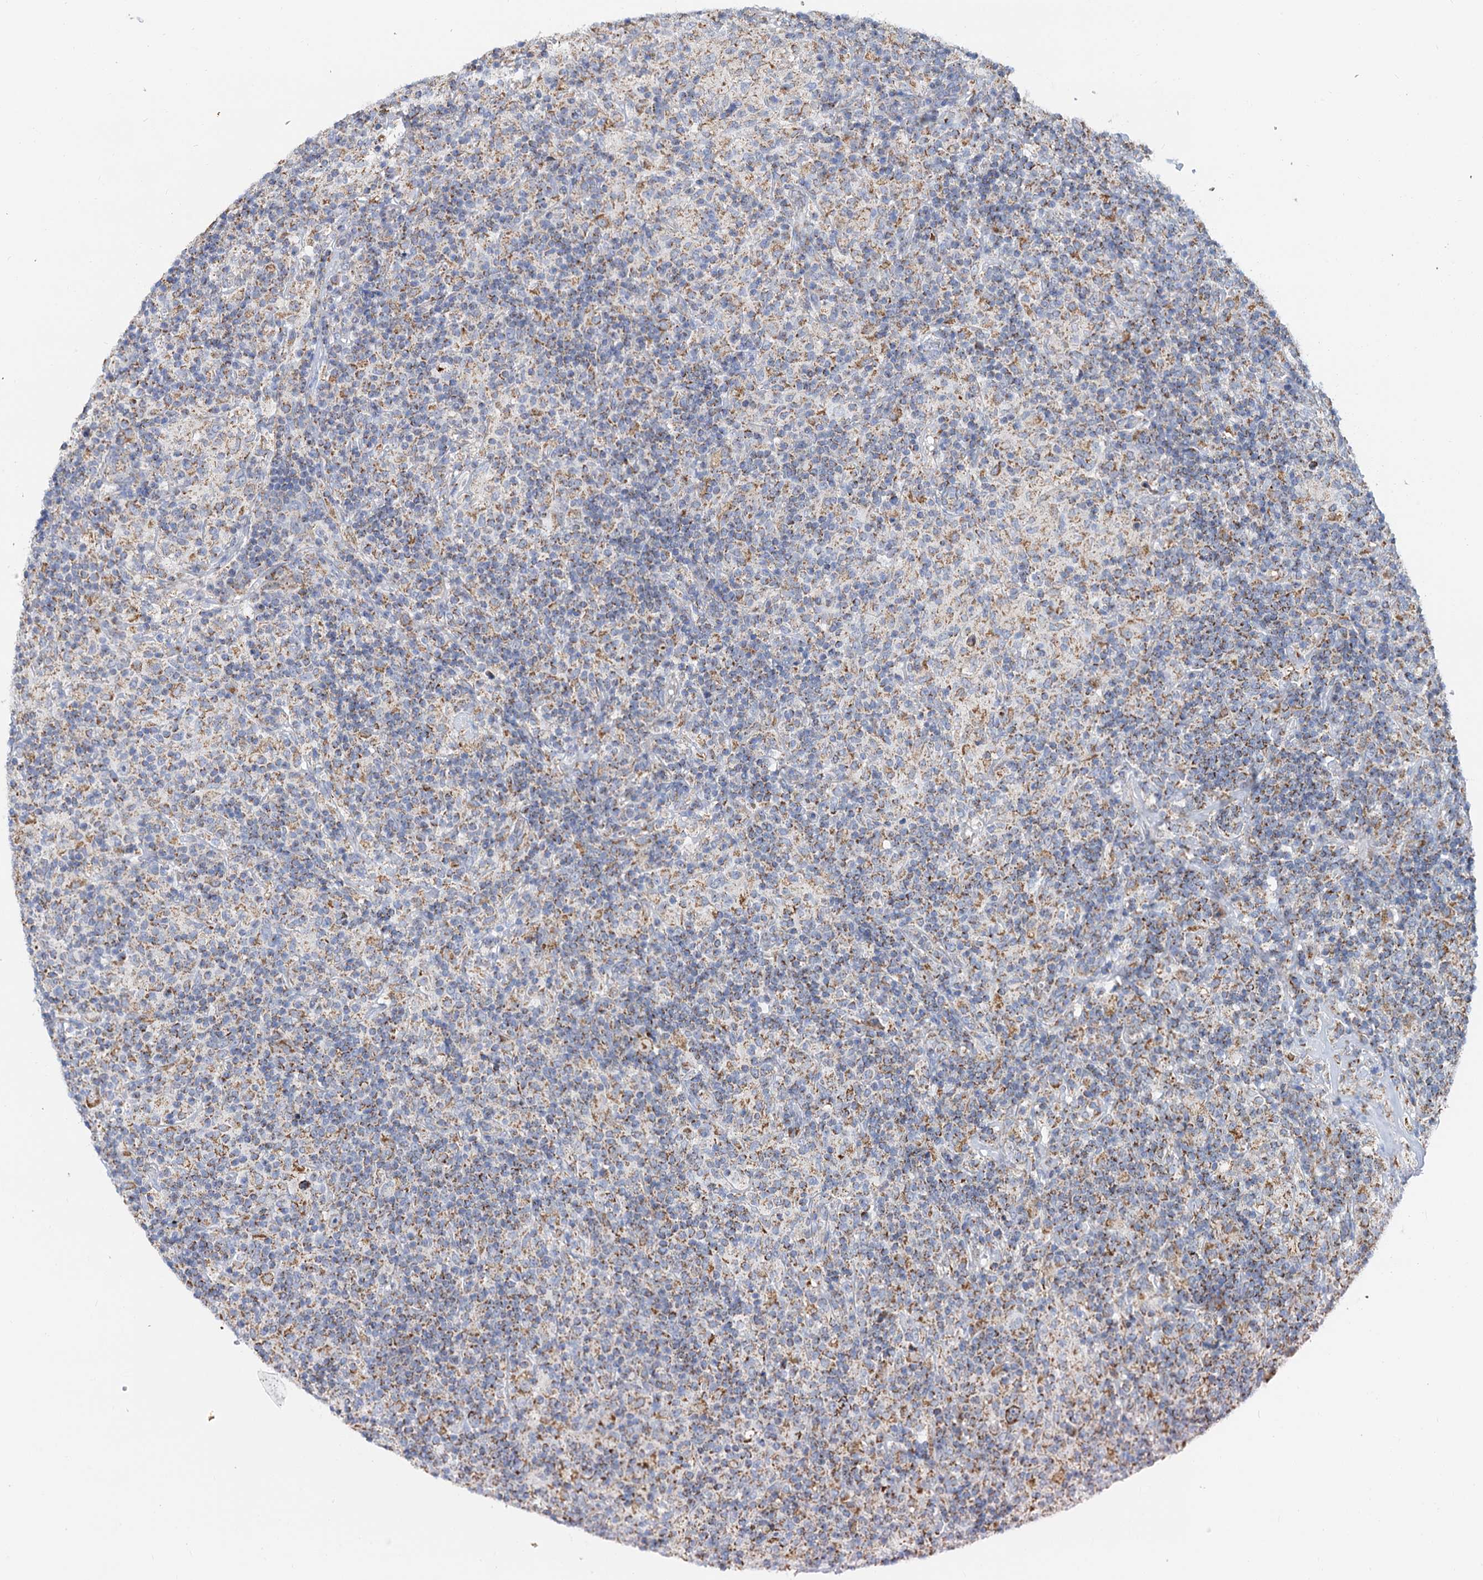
{"staining": {"intensity": "moderate", "quantity": "25%-75%", "location": "cytoplasmic/membranous"}, "tissue": "lymphoma", "cell_type": "Tumor cells", "image_type": "cancer", "snomed": [{"axis": "morphology", "description": "Hodgkin's disease, NOS"}, {"axis": "topography", "description": "Lymph node"}], "caption": "Tumor cells show medium levels of moderate cytoplasmic/membranous staining in about 25%-75% of cells in Hodgkin's disease.", "gene": "C2CD3", "patient": {"sex": "male", "age": 70}}